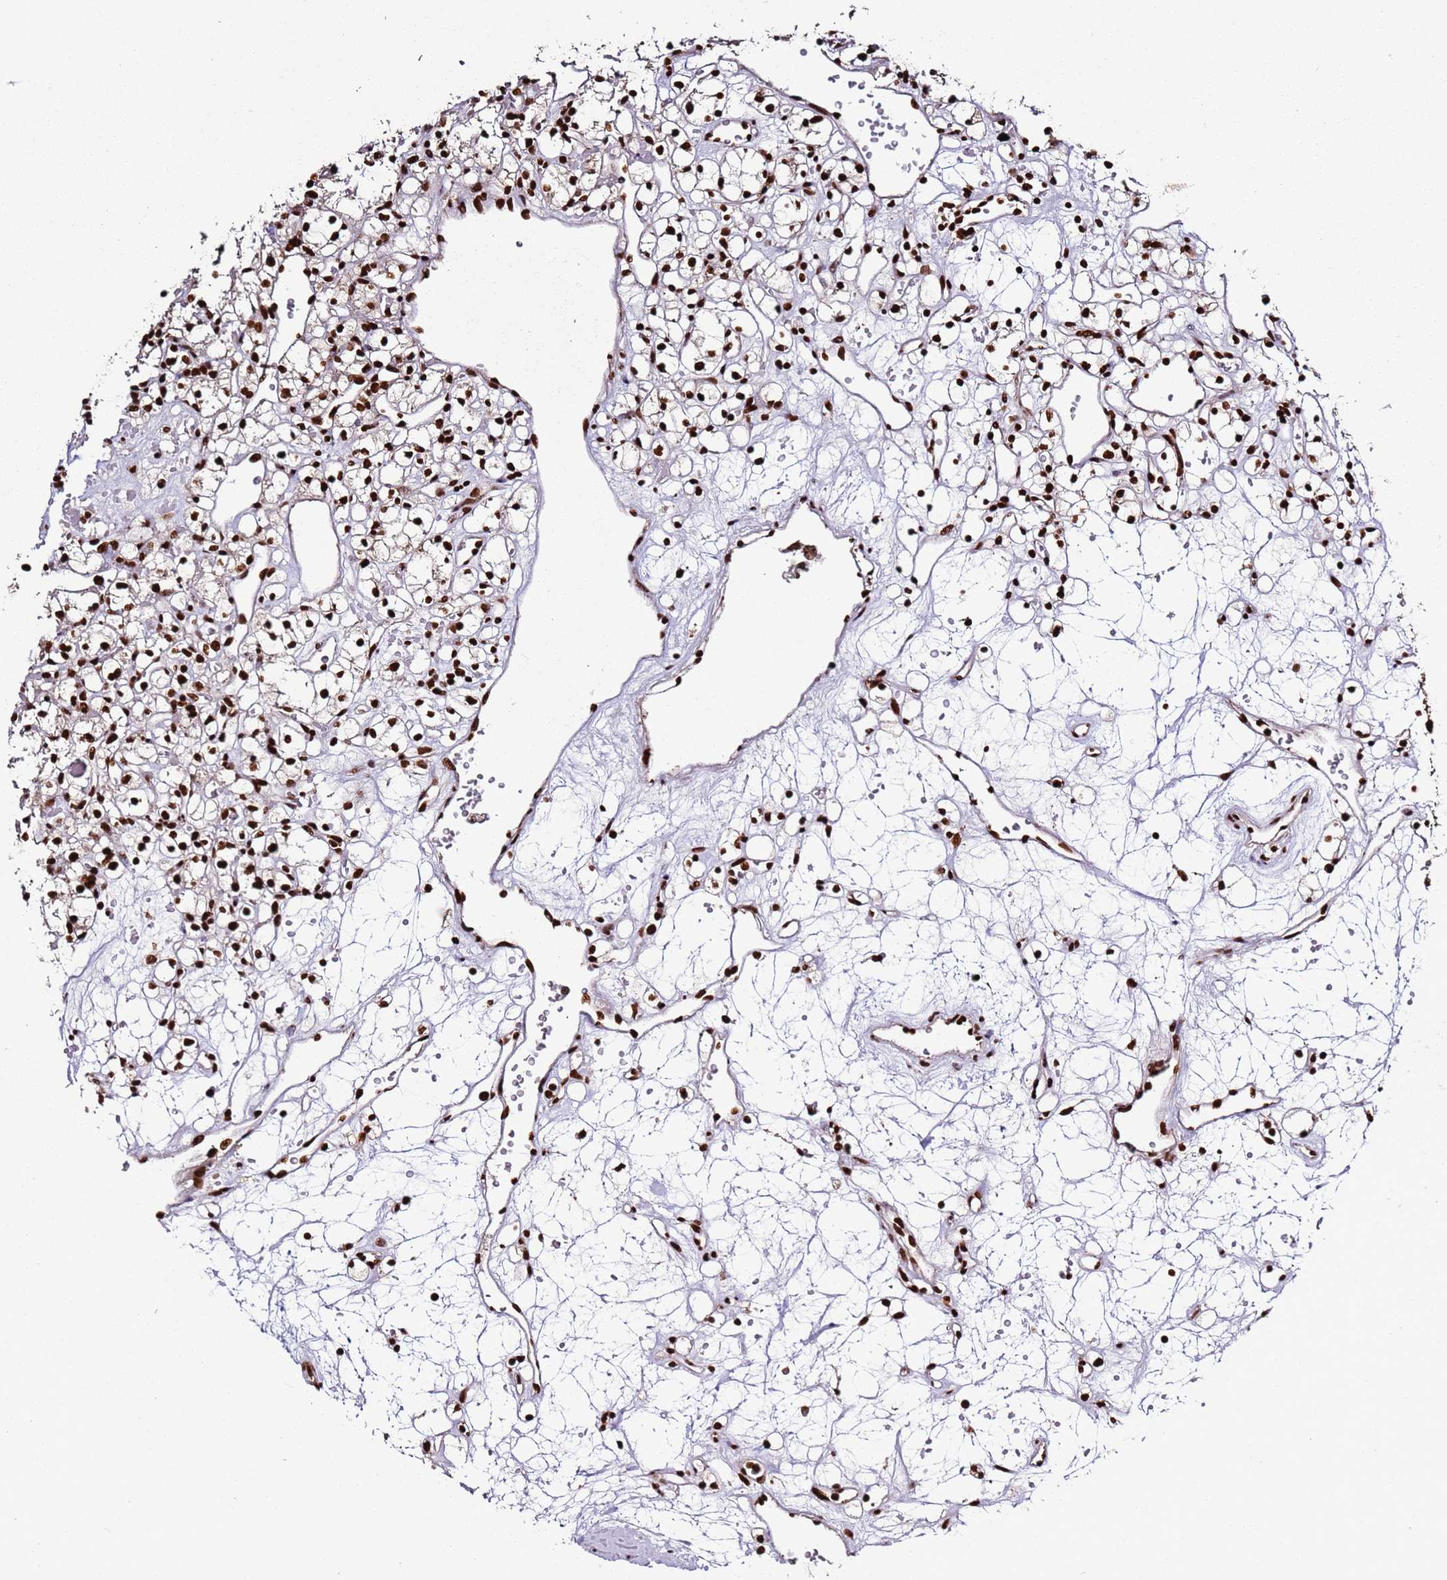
{"staining": {"intensity": "strong", "quantity": ">75%", "location": "nuclear"}, "tissue": "renal cancer", "cell_type": "Tumor cells", "image_type": "cancer", "snomed": [{"axis": "morphology", "description": "Adenocarcinoma, NOS"}, {"axis": "topography", "description": "Kidney"}], "caption": "Immunohistochemistry (IHC) (DAB) staining of renal cancer (adenocarcinoma) demonstrates strong nuclear protein staining in approximately >75% of tumor cells. Using DAB (3,3'-diaminobenzidine) (brown) and hematoxylin (blue) stains, captured at high magnification using brightfield microscopy.", "gene": "C6orf226", "patient": {"sex": "female", "age": 59}}